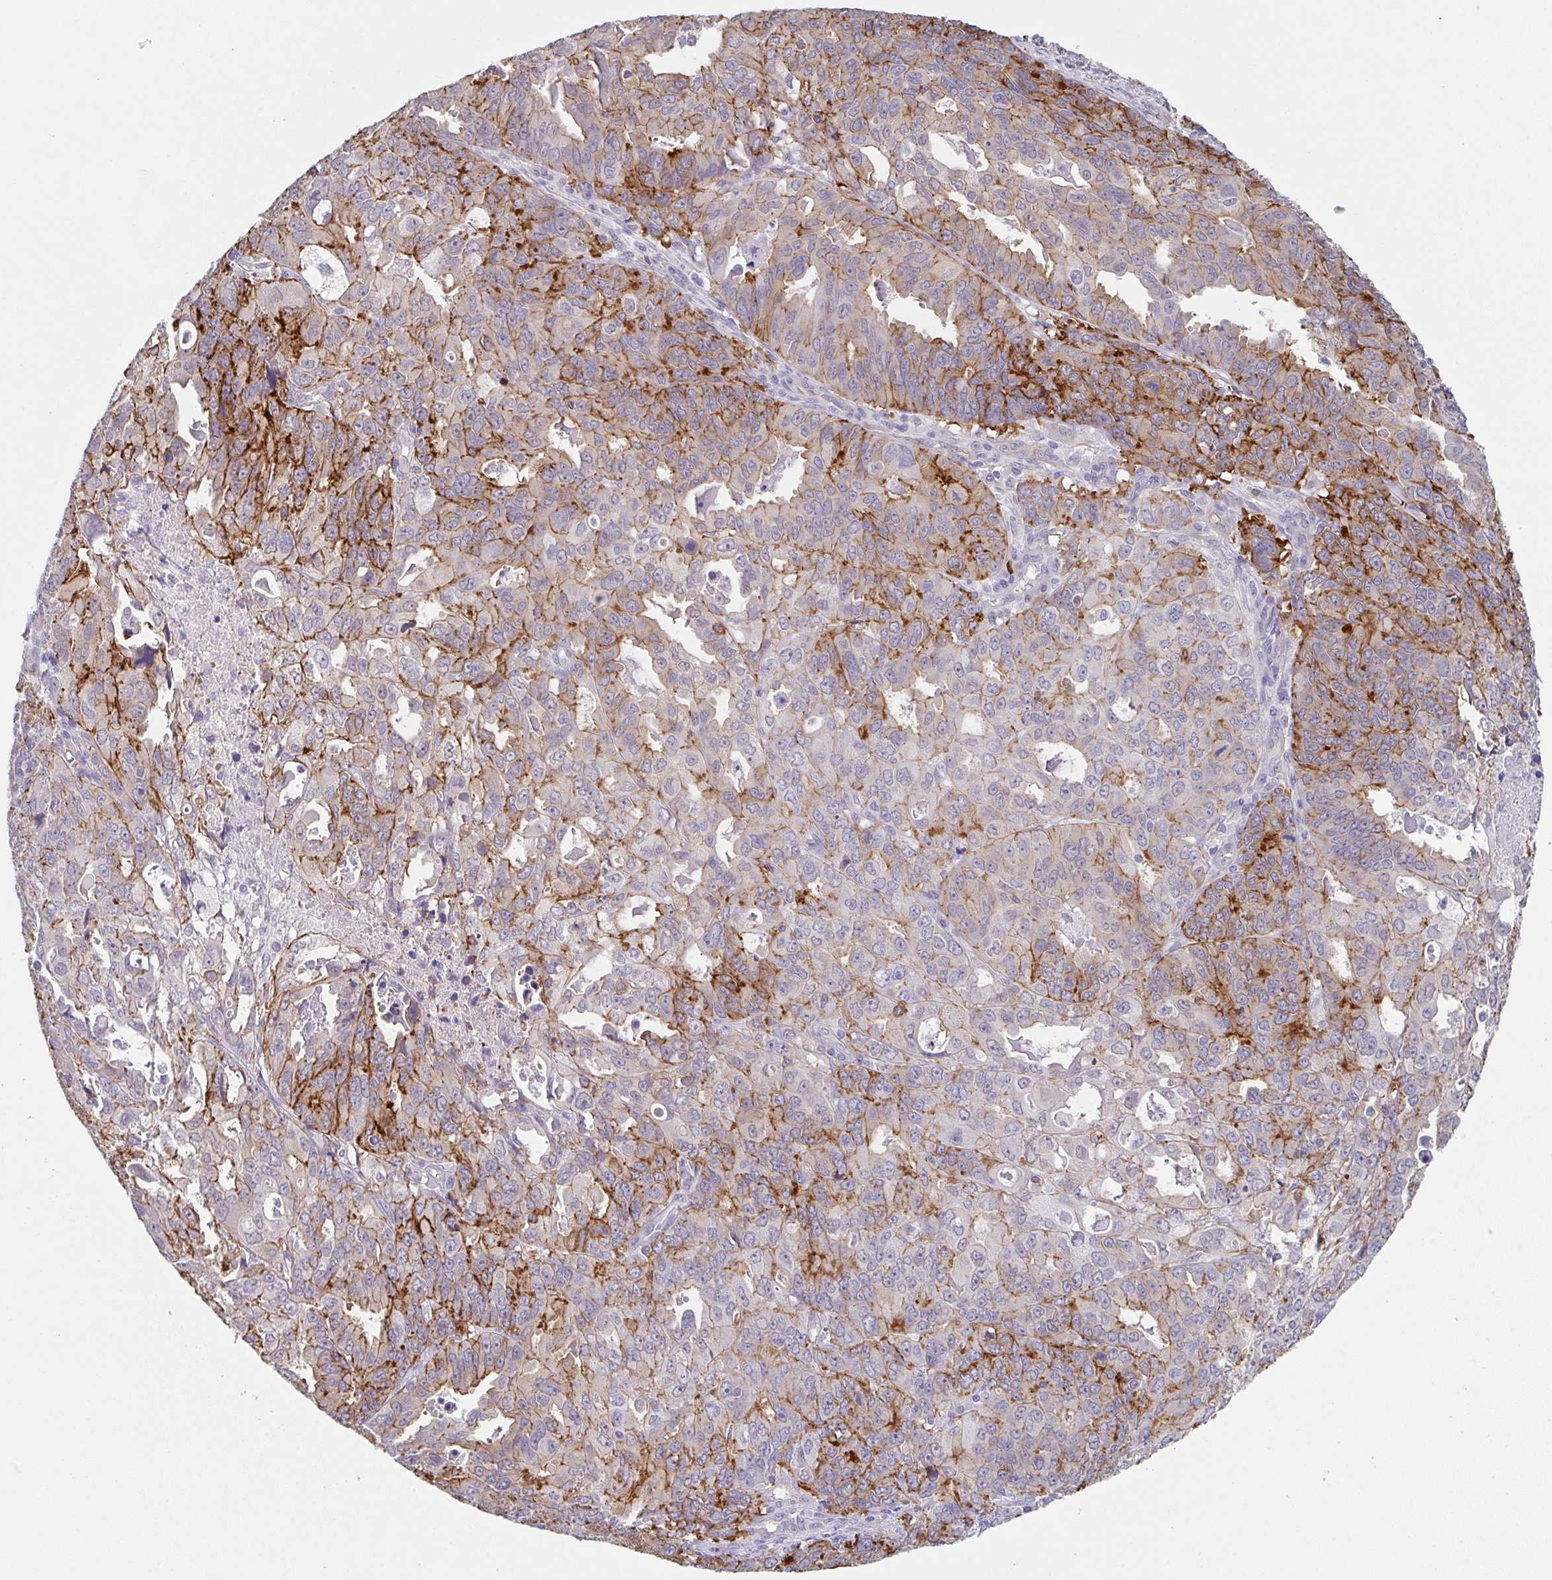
{"staining": {"intensity": "strong", "quantity": "25%-75%", "location": "cytoplasmic/membranous"}, "tissue": "endometrial cancer", "cell_type": "Tumor cells", "image_type": "cancer", "snomed": [{"axis": "morphology", "description": "Adenocarcinoma, NOS"}, {"axis": "topography", "description": "Uterus"}], "caption": "The immunohistochemical stain labels strong cytoplasmic/membranous expression in tumor cells of endometrial cancer (adenocarcinoma) tissue. The staining was performed using DAB to visualize the protein expression in brown, while the nuclei were stained in blue with hematoxylin (Magnification: 20x).", "gene": "DBN1", "patient": {"sex": "female", "age": 79}}